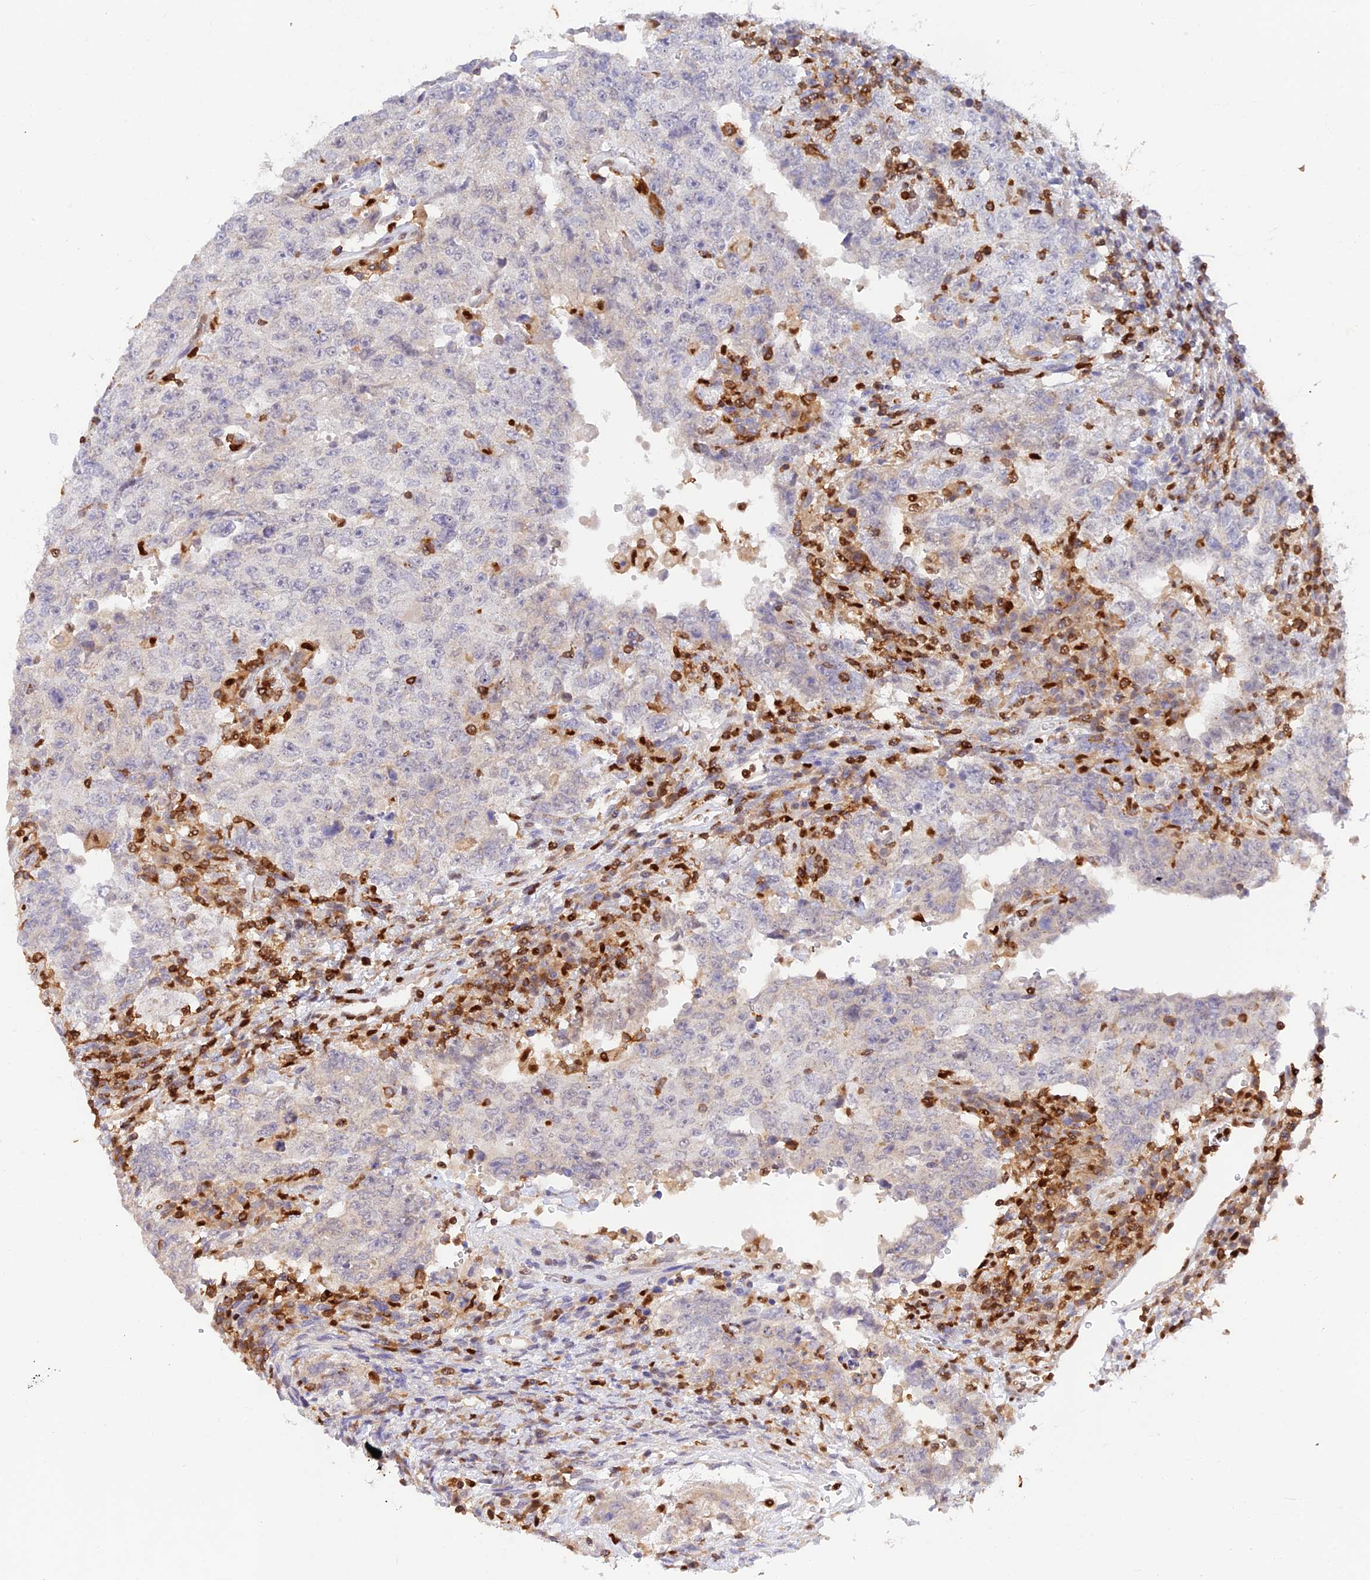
{"staining": {"intensity": "negative", "quantity": "none", "location": "none"}, "tissue": "testis cancer", "cell_type": "Tumor cells", "image_type": "cancer", "snomed": [{"axis": "morphology", "description": "Carcinoma, Embryonal, NOS"}, {"axis": "topography", "description": "Testis"}], "caption": "IHC micrograph of neoplastic tissue: human testis cancer (embryonal carcinoma) stained with DAB reveals no significant protein expression in tumor cells.", "gene": "DENND1C", "patient": {"sex": "male", "age": 26}}